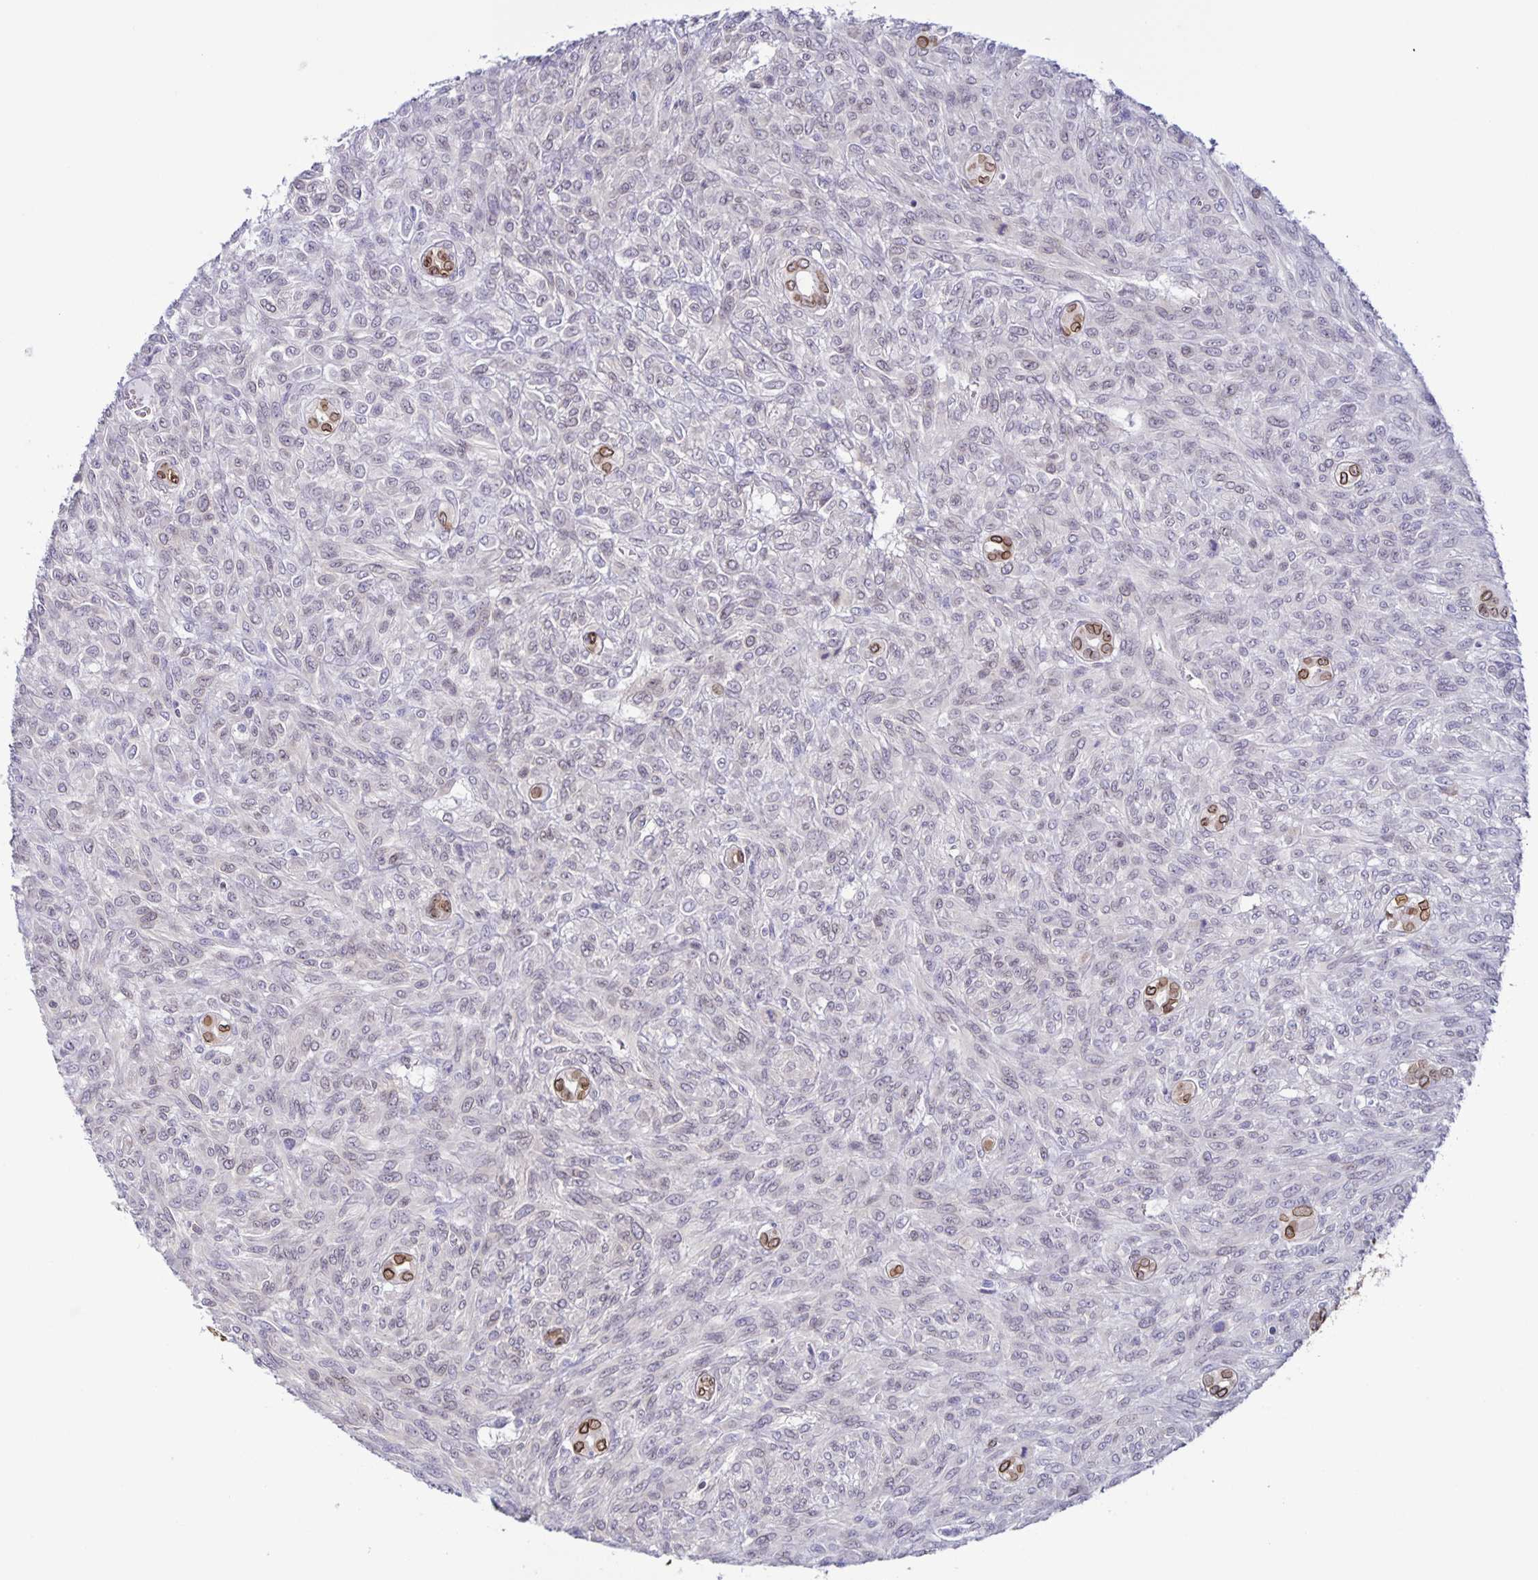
{"staining": {"intensity": "negative", "quantity": "none", "location": "none"}, "tissue": "renal cancer", "cell_type": "Tumor cells", "image_type": "cancer", "snomed": [{"axis": "morphology", "description": "Adenocarcinoma, NOS"}, {"axis": "topography", "description": "Kidney"}], "caption": "Renal adenocarcinoma stained for a protein using immunohistochemistry (IHC) shows no positivity tumor cells.", "gene": "SYNE2", "patient": {"sex": "male", "age": 58}}